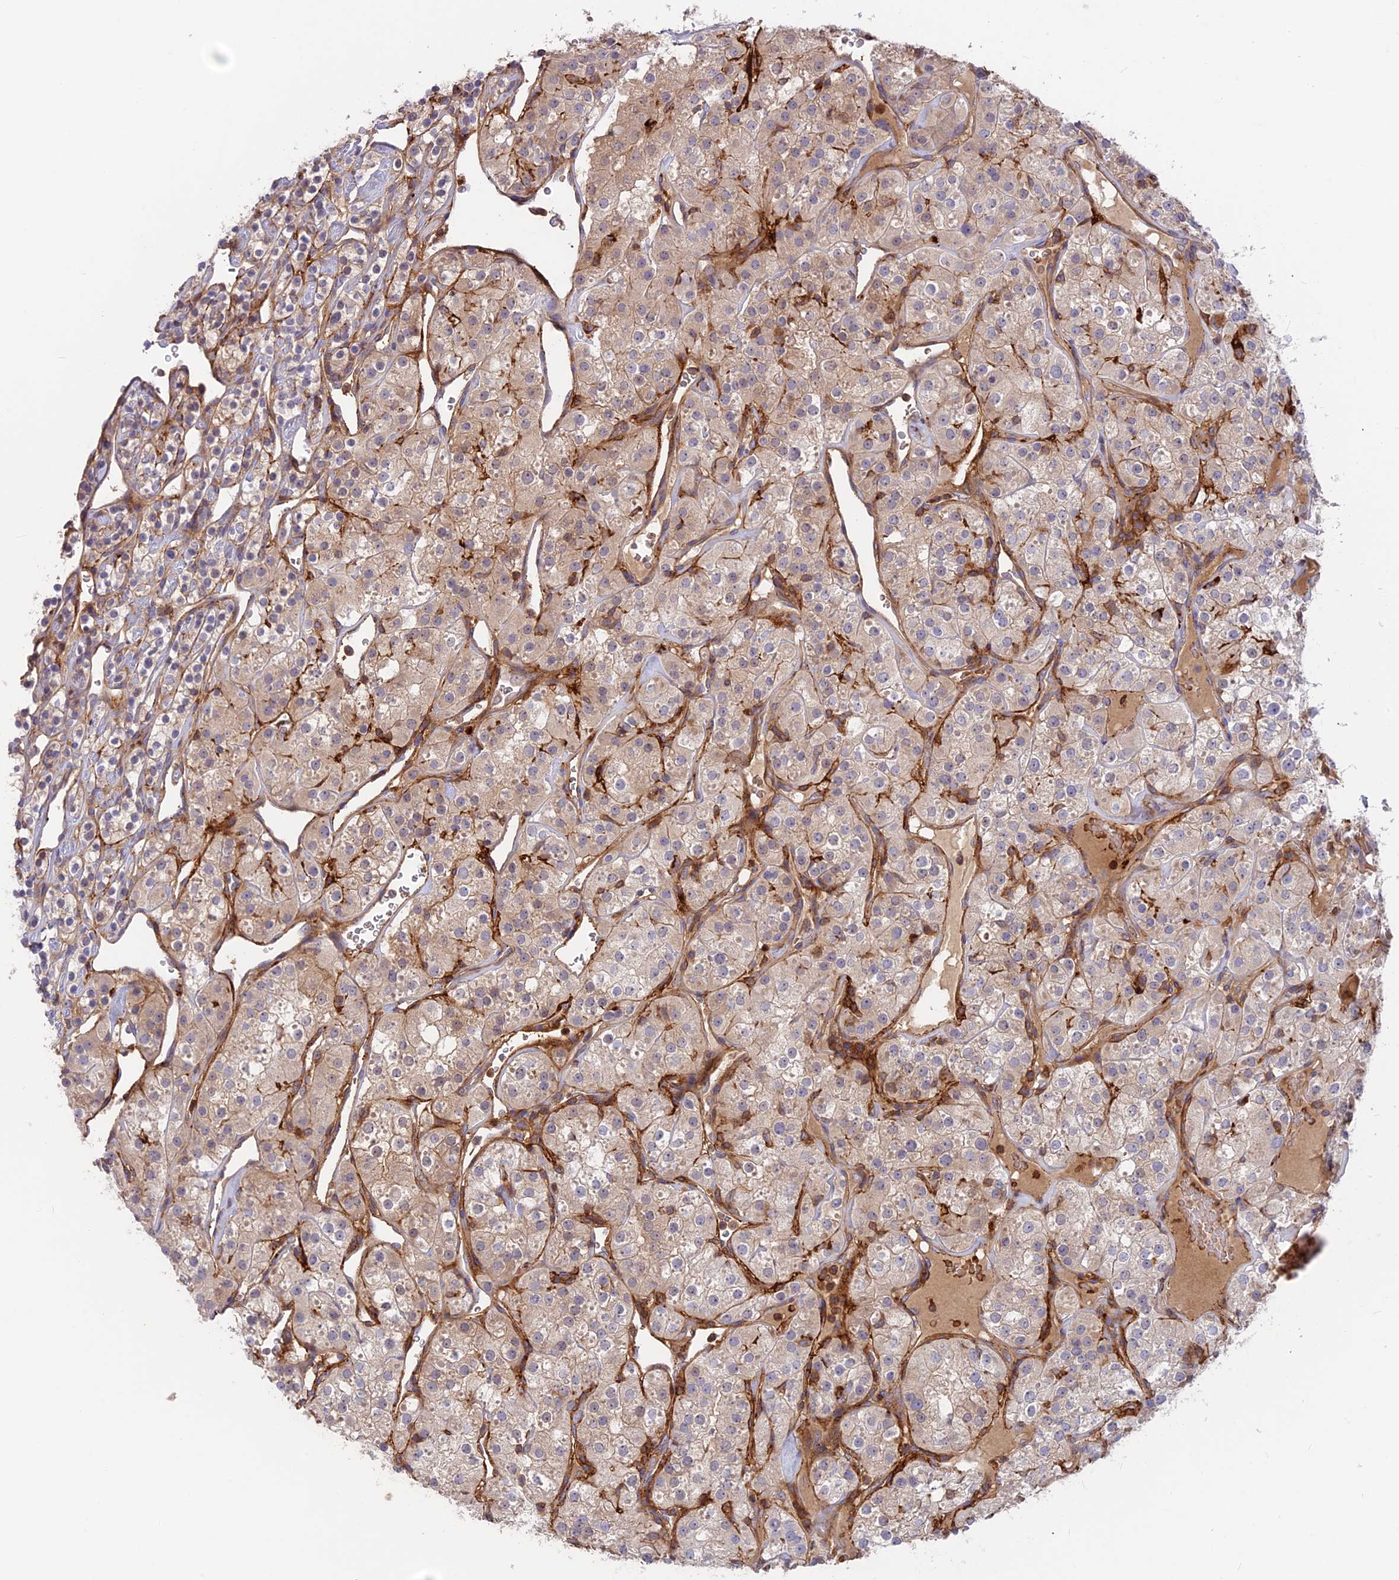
{"staining": {"intensity": "negative", "quantity": "none", "location": "none"}, "tissue": "renal cancer", "cell_type": "Tumor cells", "image_type": "cancer", "snomed": [{"axis": "morphology", "description": "Adenocarcinoma, NOS"}, {"axis": "topography", "description": "Kidney"}], "caption": "Immunohistochemical staining of human renal adenocarcinoma exhibits no significant expression in tumor cells.", "gene": "CPNE7", "patient": {"sex": "male", "age": 77}}